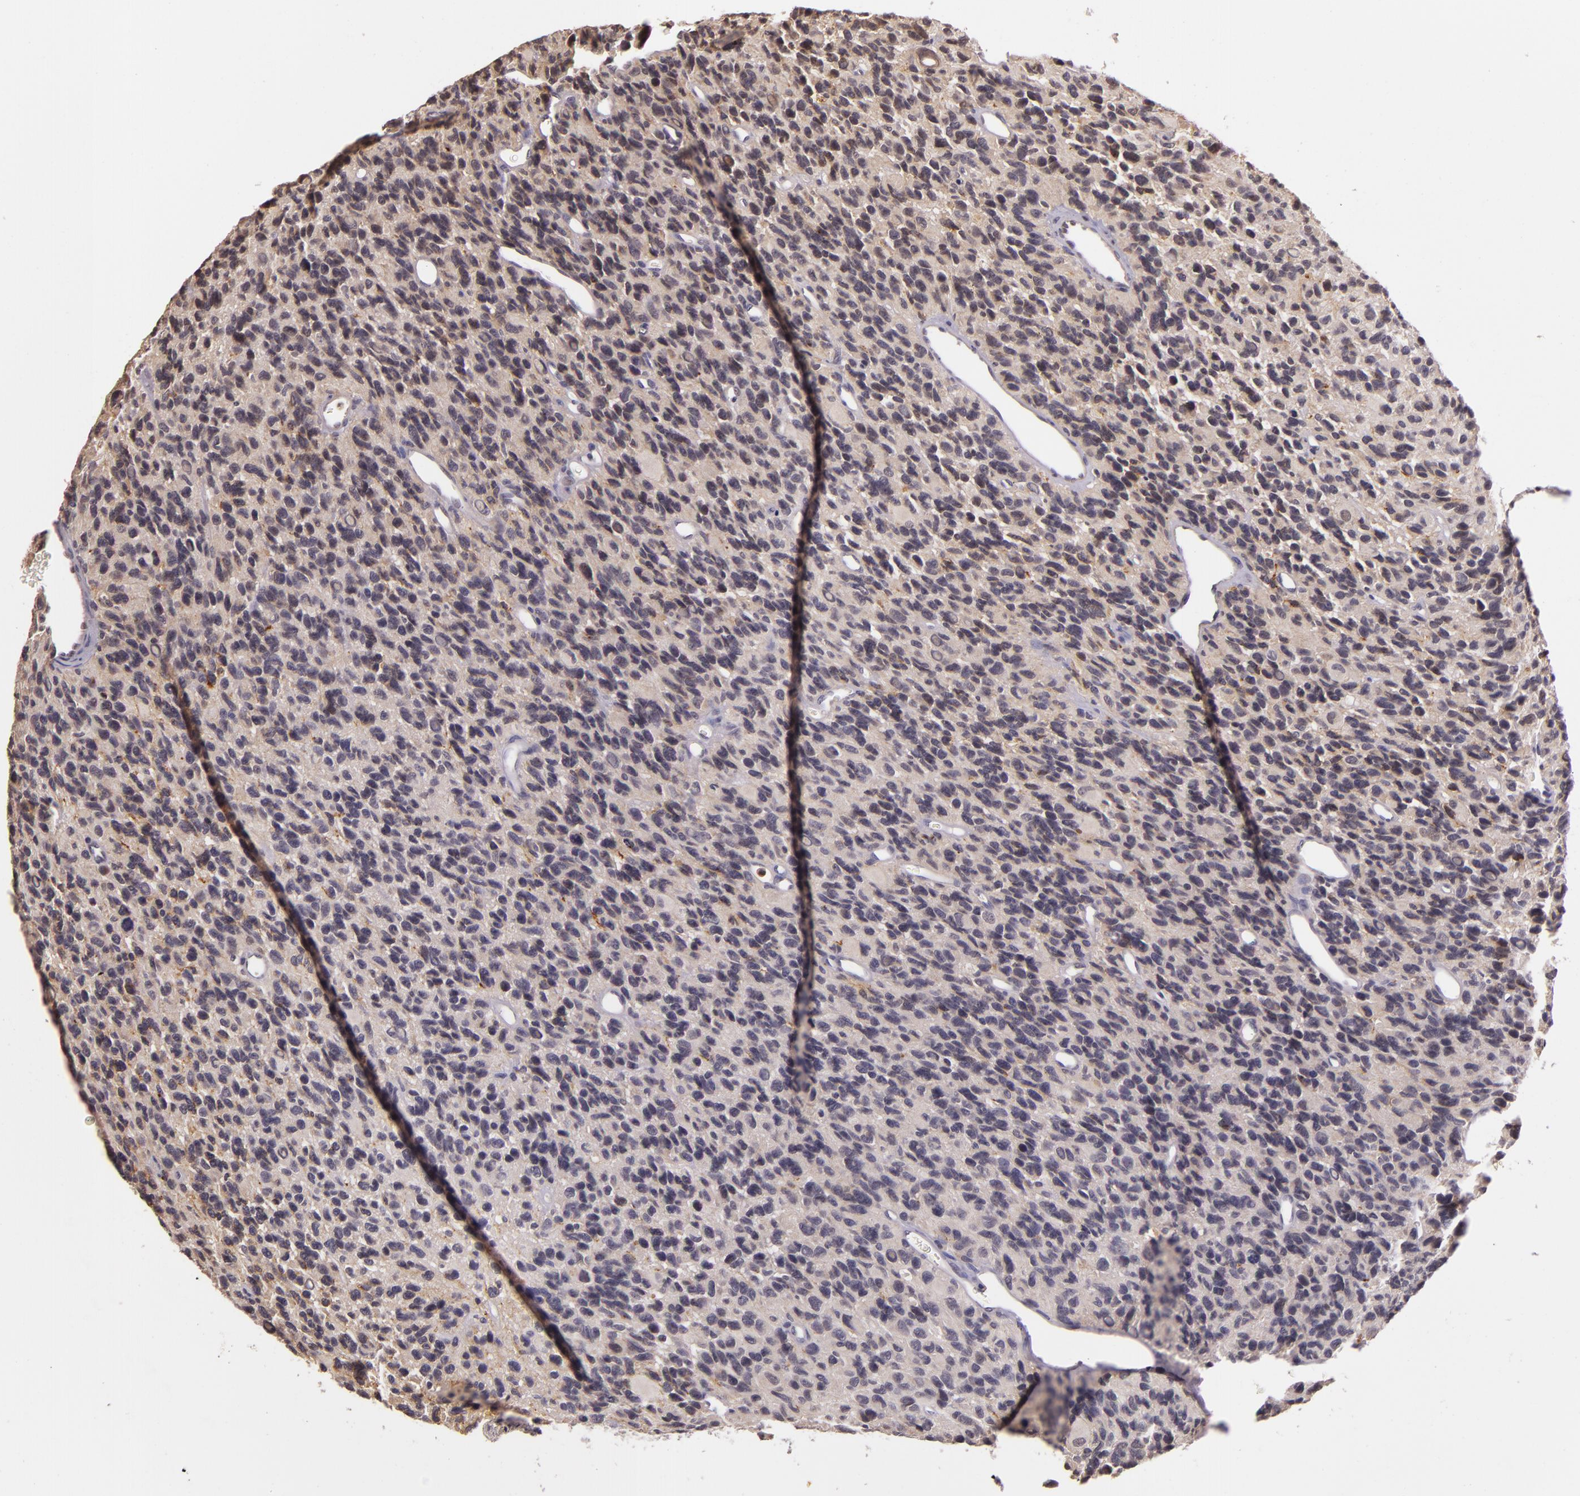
{"staining": {"intensity": "weak", "quantity": "<25%", "location": "cytoplasmic/membranous"}, "tissue": "glioma", "cell_type": "Tumor cells", "image_type": "cancer", "snomed": [{"axis": "morphology", "description": "Glioma, malignant, High grade"}, {"axis": "topography", "description": "Brain"}], "caption": "Protein analysis of glioma reveals no significant positivity in tumor cells. The staining is performed using DAB brown chromogen with nuclei counter-stained in using hematoxylin.", "gene": "ARMH4", "patient": {"sex": "male", "age": 77}}